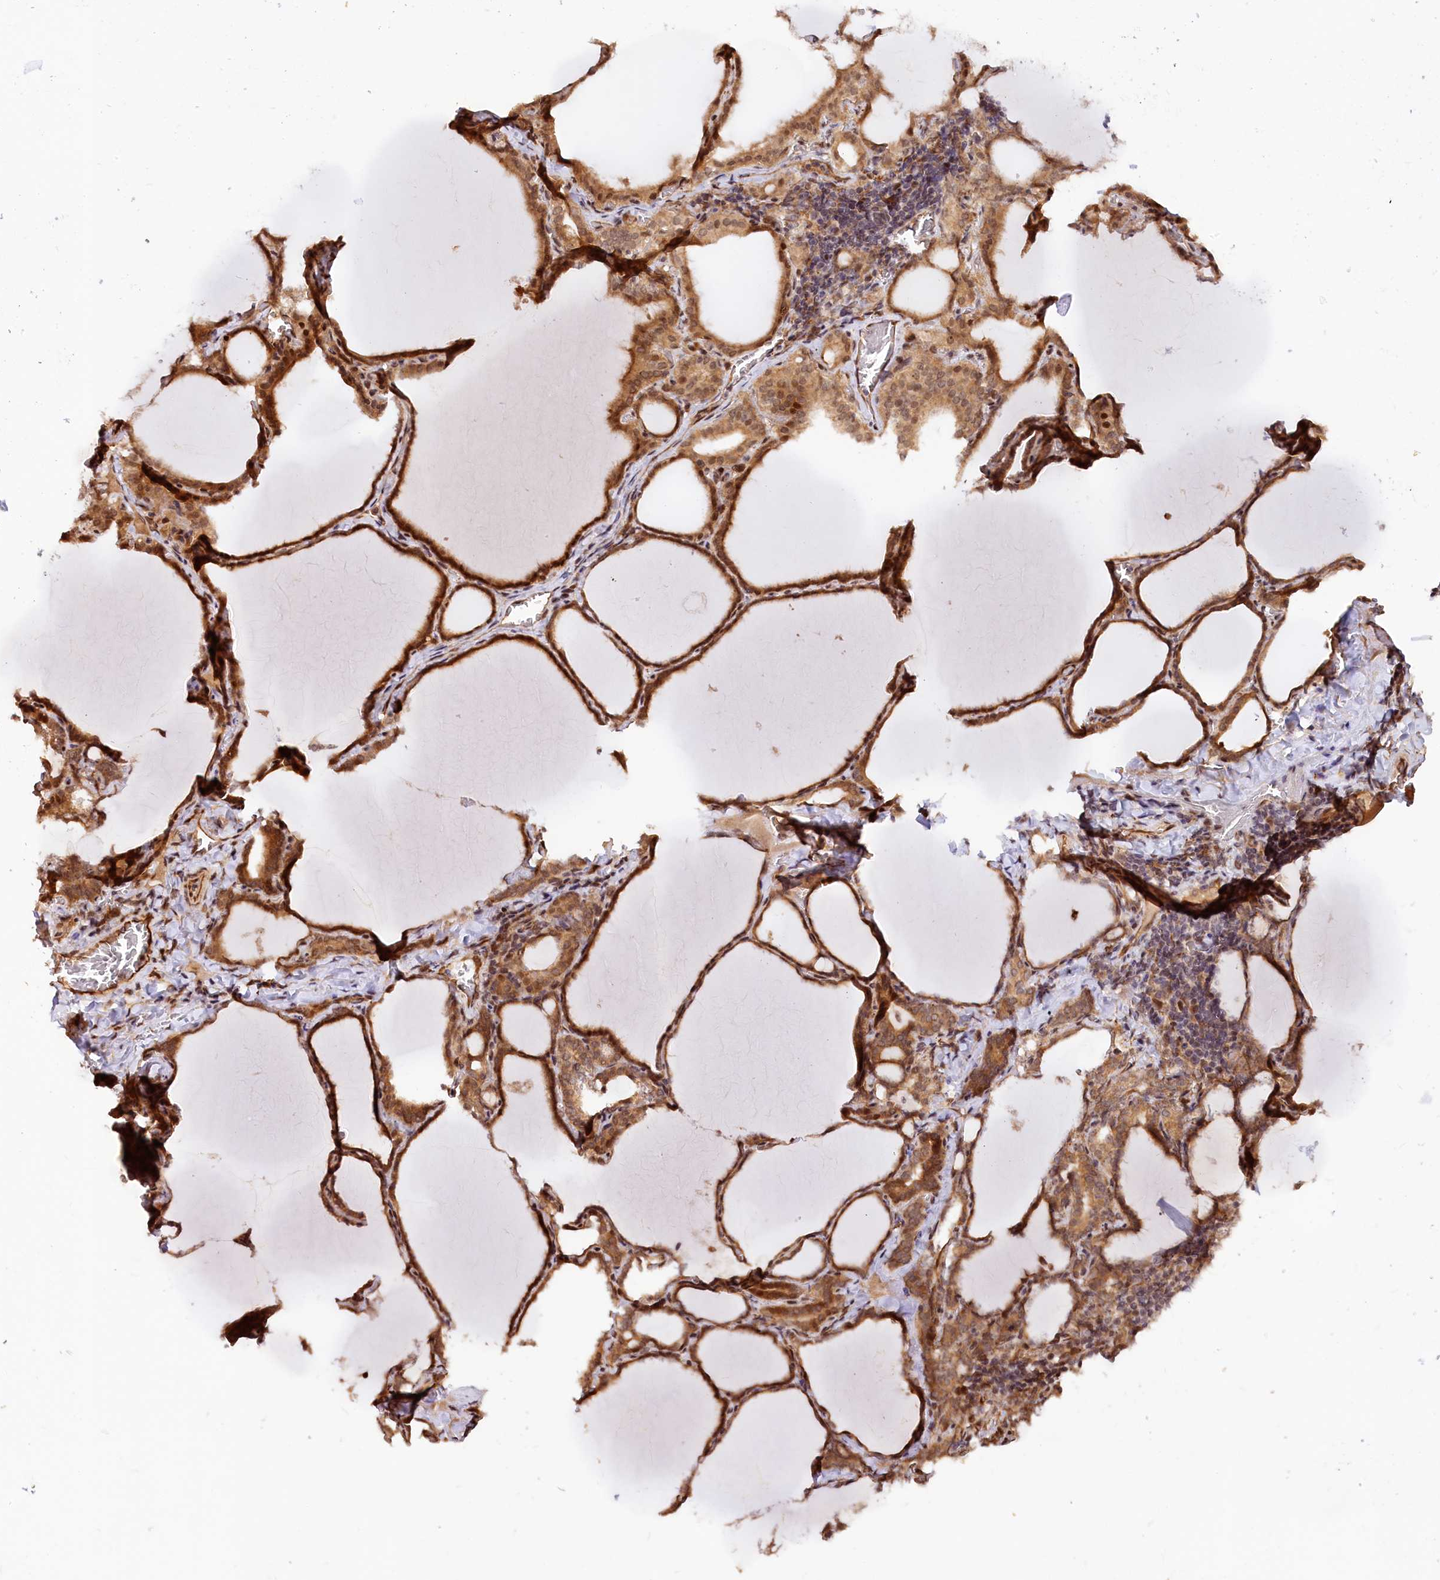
{"staining": {"intensity": "moderate", "quantity": ">75%", "location": "cytoplasmic/membranous,nuclear"}, "tissue": "thyroid gland", "cell_type": "Glandular cells", "image_type": "normal", "snomed": [{"axis": "morphology", "description": "Normal tissue, NOS"}, {"axis": "topography", "description": "Thyroid gland"}], "caption": "A brown stain labels moderate cytoplasmic/membranous,nuclear positivity of a protein in glandular cells of benign thyroid gland.", "gene": "ANKRD24", "patient": {"sex": "female", "age": 39}}